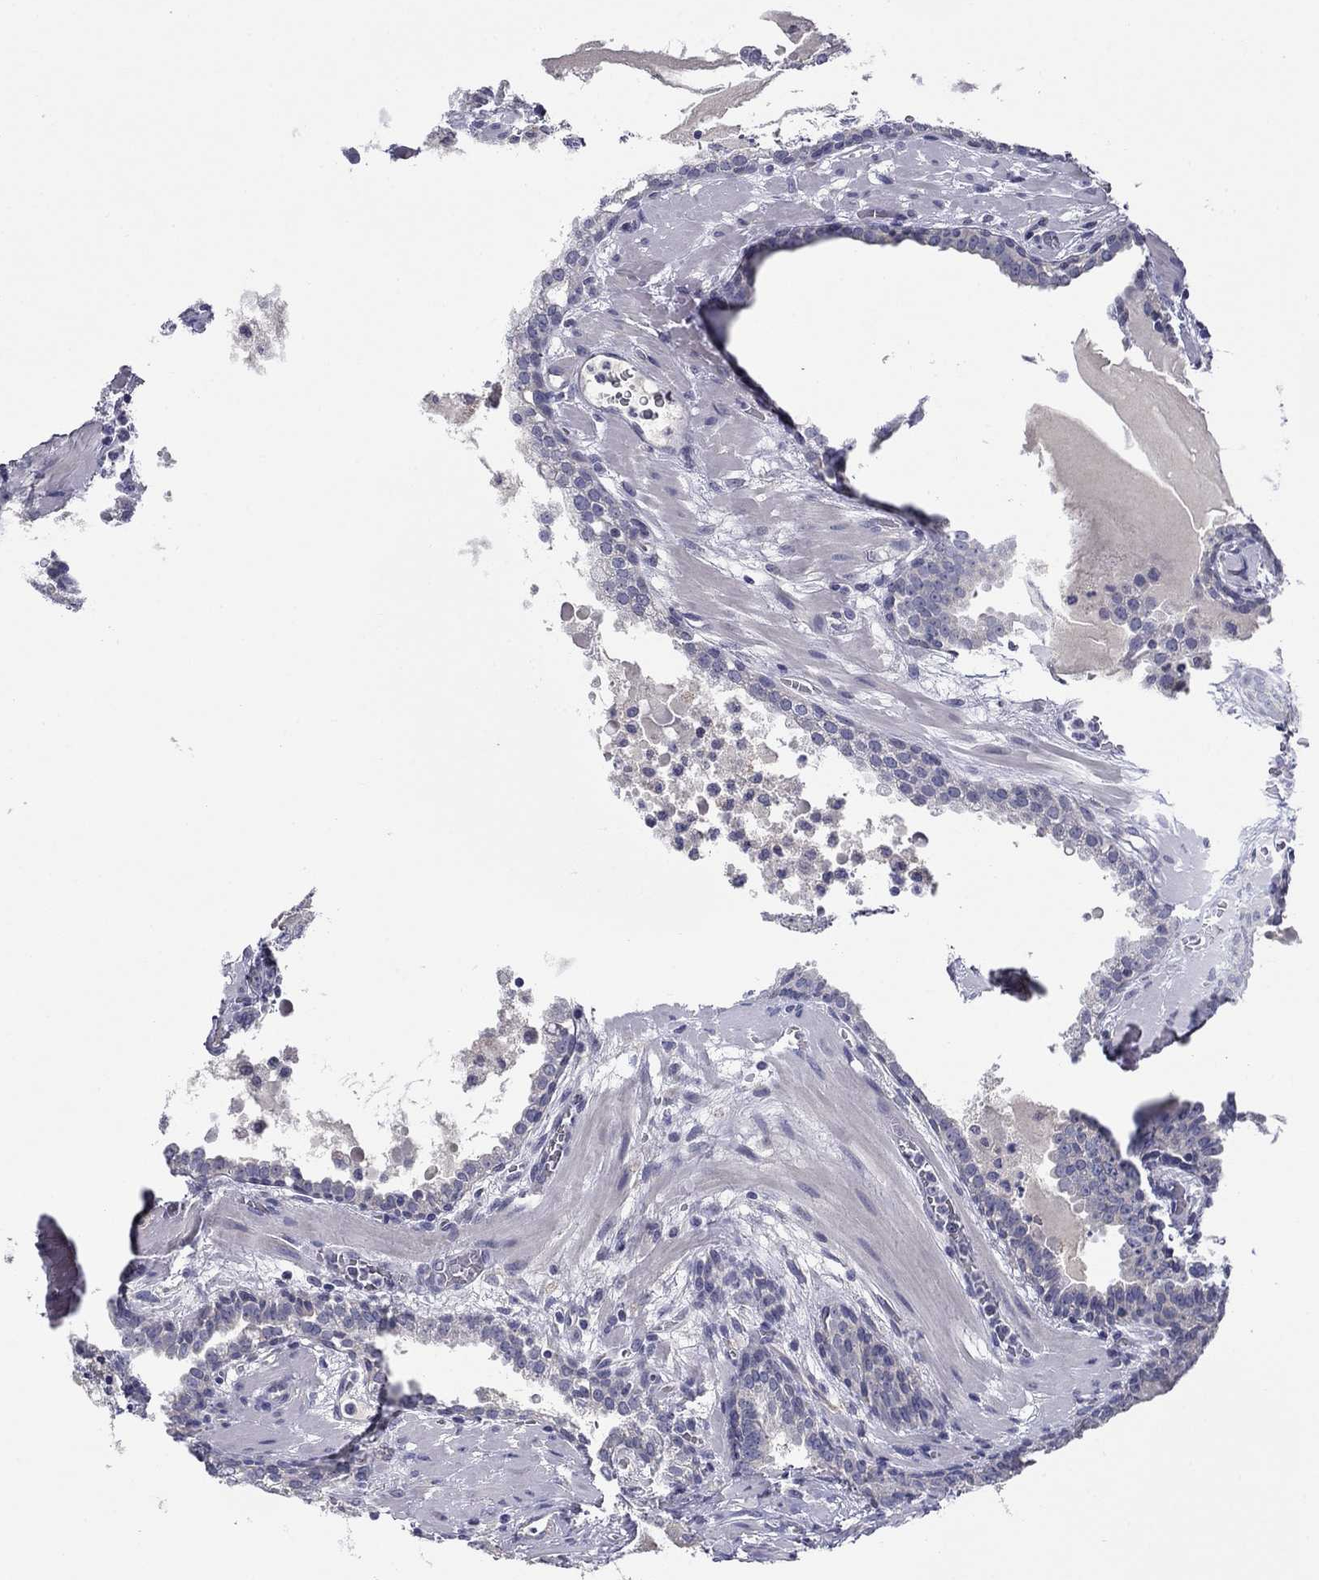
{"staining": {"intensity": "negative", "quantity": "none", "location": "none"}, "tissue": "prostate cancer", "cell_type": "Tumor cells", "image_type": "cancer", "snomed": [{"axis": "morphology", "description": "Adenocarcinoma, NOS"}, {"axis": "topography", "description": "Prostate"}], "caption": "This is a photomicrograph of immunohistochemistry (IHC) staining of prostate cancer, which shows no staining in tumor cells.", "gene": "SPATA7", "patient": {"sex": "male", "age": 69}}